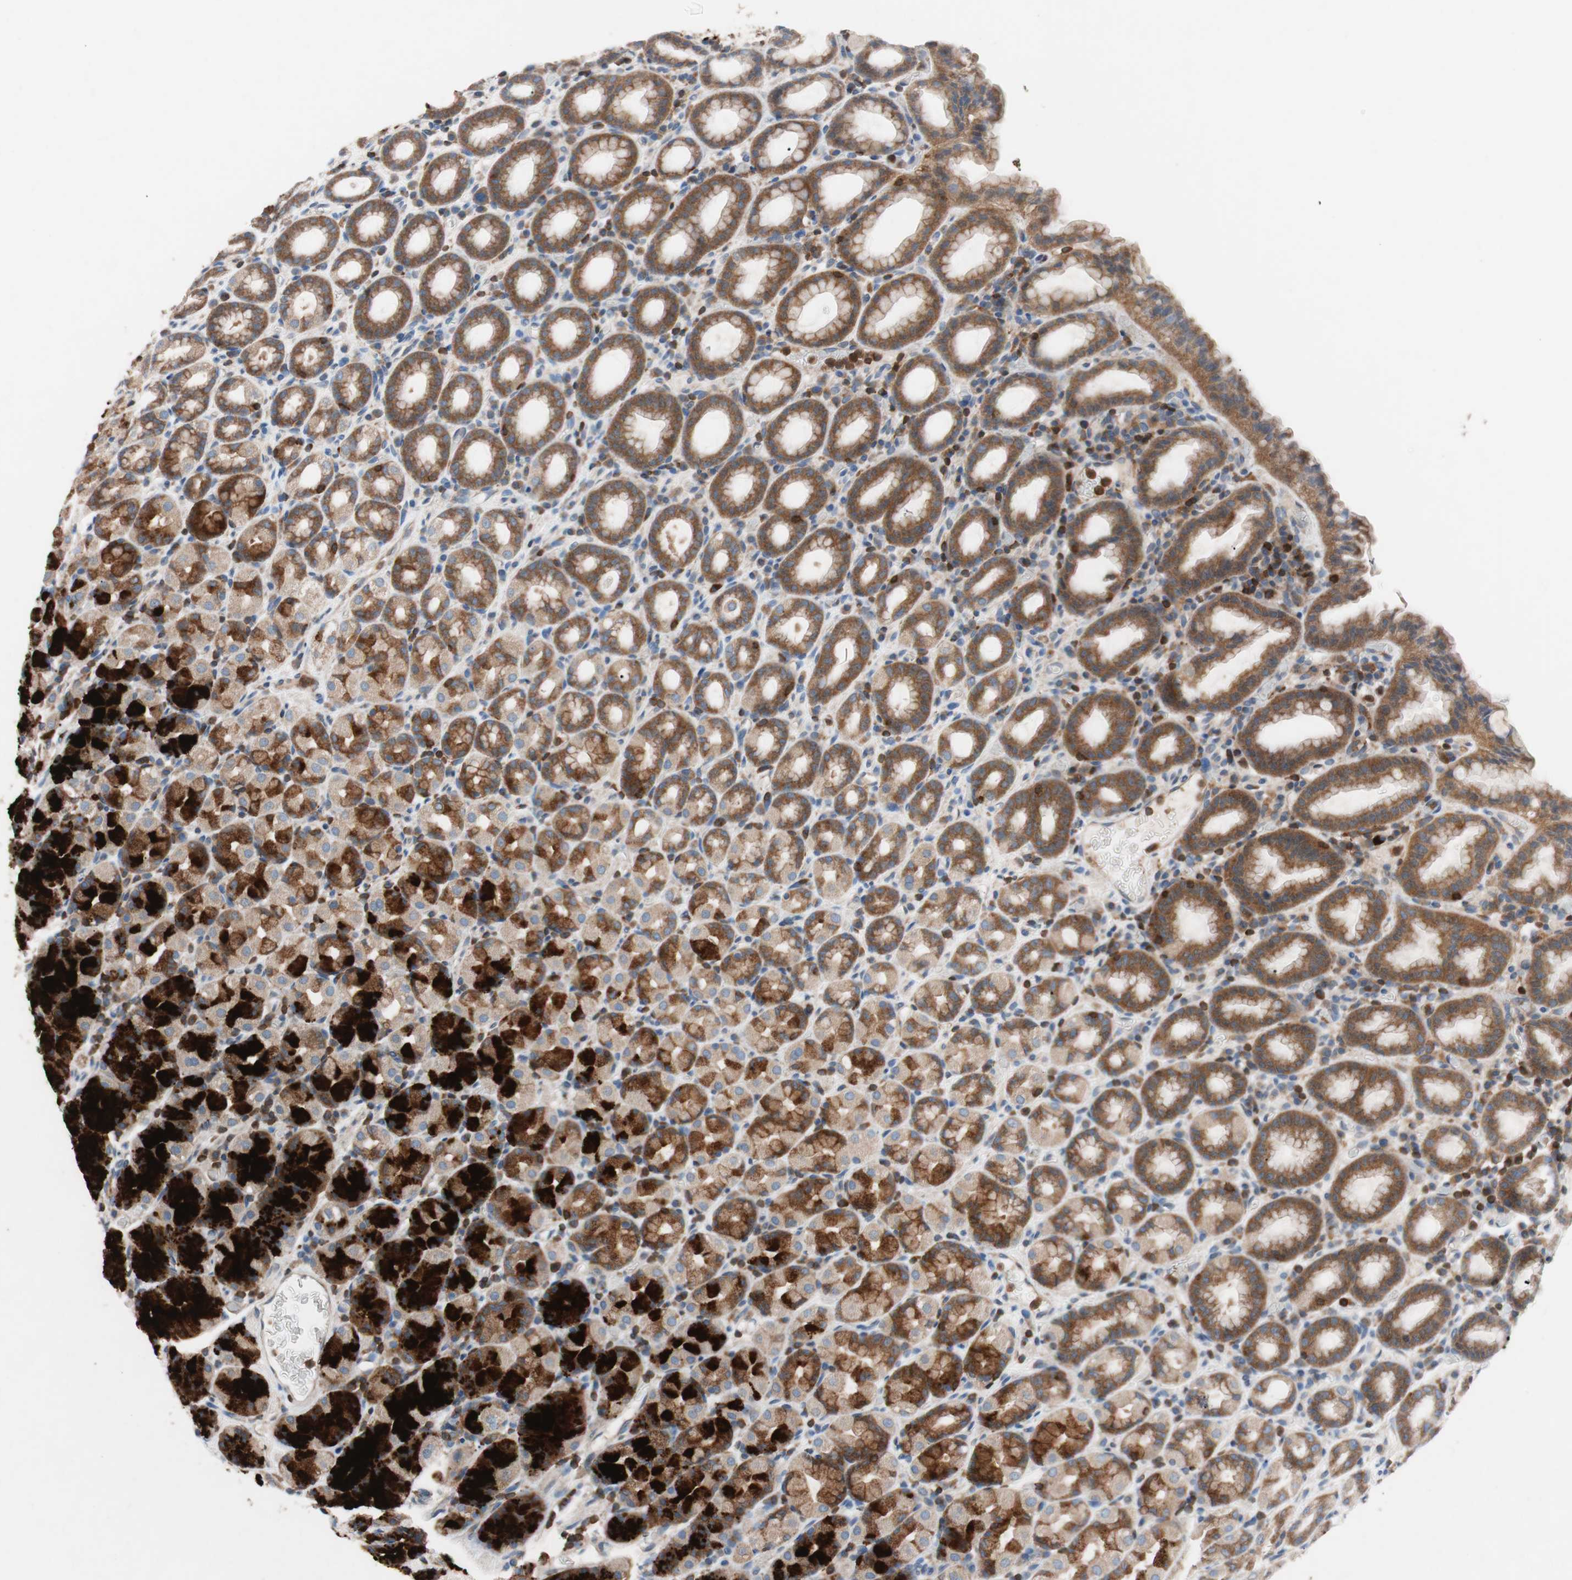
{"staining": {"intensity": "strong", "quantity": ">75%", "location": "cytoplasmic/membranous"}, "tissue": "stomach", "cell_type": "Glandular cells", "image_type": "normal", "snomed": [{"axis": "morphology", "description": "Normal tissue, NOS"}, {"axis": "topography", "description": "Stomach, upper"}], "caption": "A brown stain labels strong cytoplasmic/membranous staining of a protein in glandular cells of unremarkable stomach.", "gene": "PIK3R1", "patient": {"sex": "male", "age": 68}}